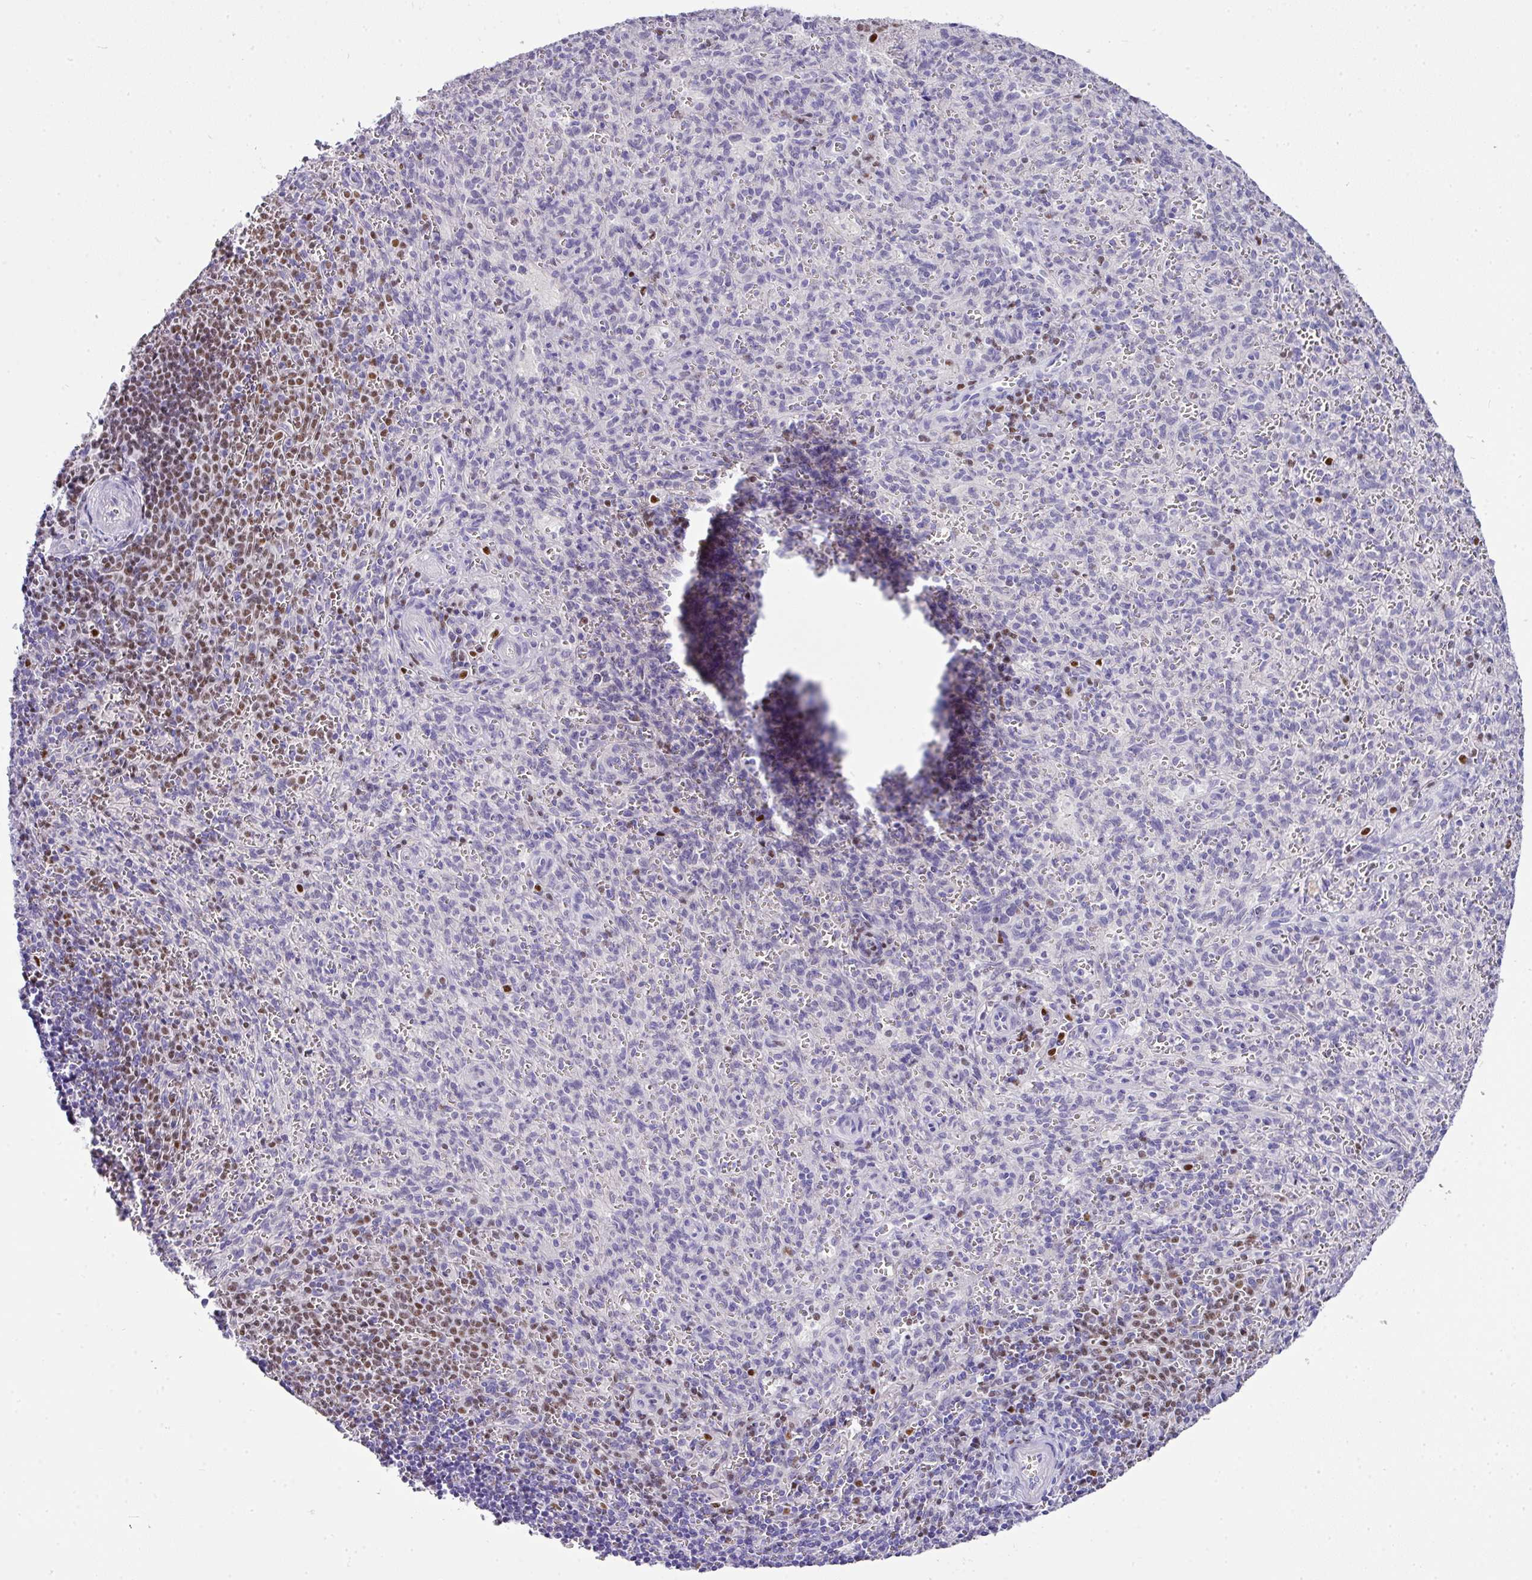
{"staining": {"intensity": "moderate", "quantity": "<25%", "location": "nuclear"}, "tissue": "spleen", "cell_type": "Cells in red pulp", "image_type": "normal", "snomed": [{"axis": "morphology", "description": "Normal tissue, NOS"}, {"axis": "topography", "description": "Spleen"}], "caption": "Immunohistochemical staining of normal human spleen exhibits moderate nuclear protein staining in approximately <25% of cells in red pulp.", "gene": "BCL11A", "patient": {"sex": "female", "age": 26}}